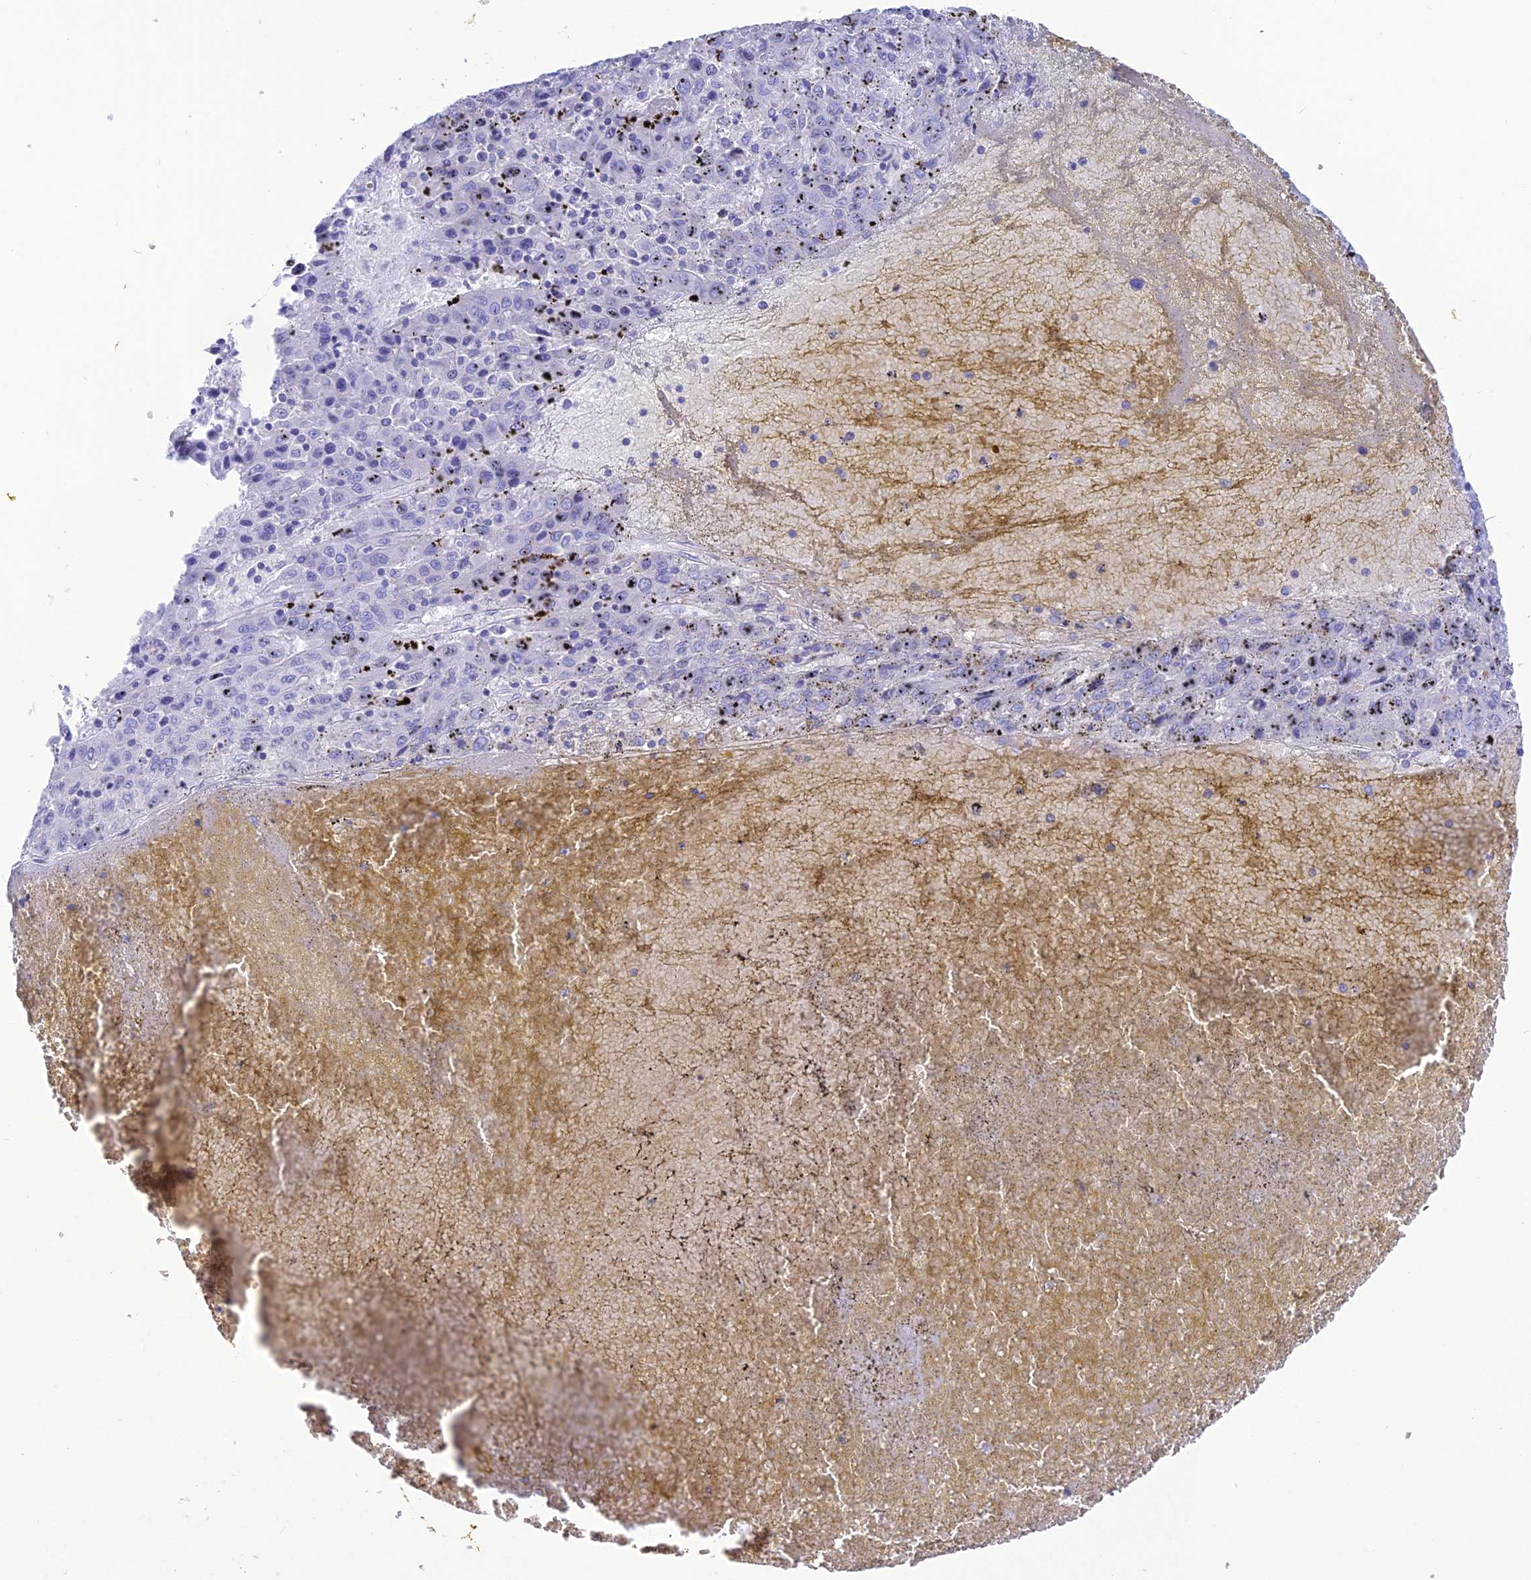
{"staining": {"intensity": "moderate", "quantity": "<25%", "location": "cytoplasmic/membranous"}, "tissue": "liver cancer", "cell_type": "Tumor cells", "image_type": "cancer", "snomed": [{"axis": "morphology", "description": "Carcinoma, Hepatocellular, NOS"}, {"axis": "topography", "description": "Liver"}], "caption": "The image demonstrates immunohistochemical staining of liver hepatocellular carcinoma. There is moderate cytoplasmic/membranous positivity is present in about <25% of tumor cells.", "gene": "GLYATL1", "patient": {"sex": "female", "age": 53}}